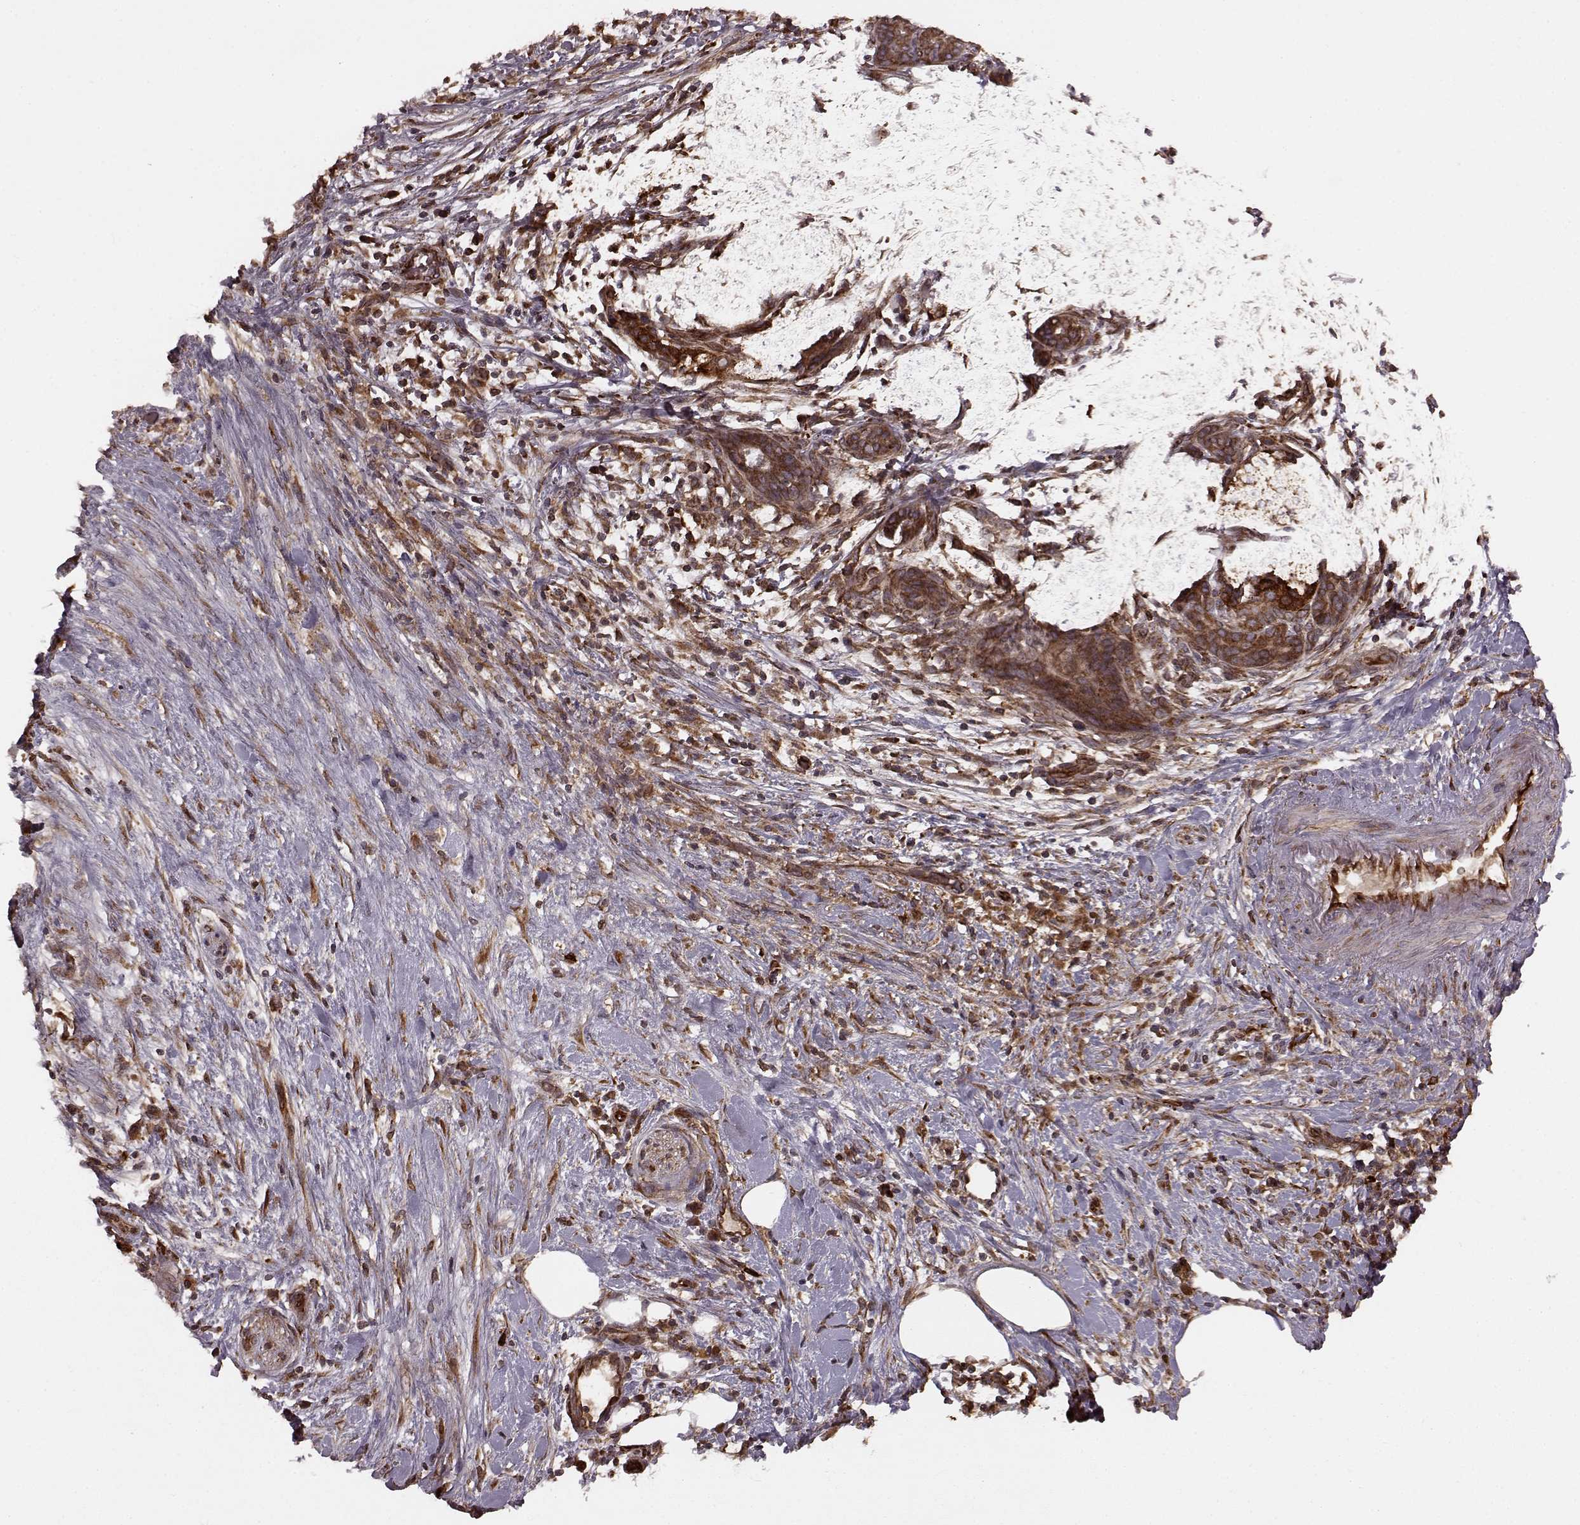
{"staining": {"intensity": "strong", "quantity": ">75%", "location": "cytoplasmic/membranous"}, "tissue": "pancreatic cancer", "cell_type": "Tumor cells", "image_type": "cancer", "snomed": [{"axis": "morphology", "description": "Adenocarcinoma, NOS"}, {"axis": "topography", "description": "Pancreas"}], "caption": "Adenocarcinoma (pancreatic) was stained to show a protein in brown. There is high levels of strong cytoplasmic/membranous expression in about >75% of tumor cells.", "gene": "AGPAT1", "patient": {"sex": "male", "age": 44}}